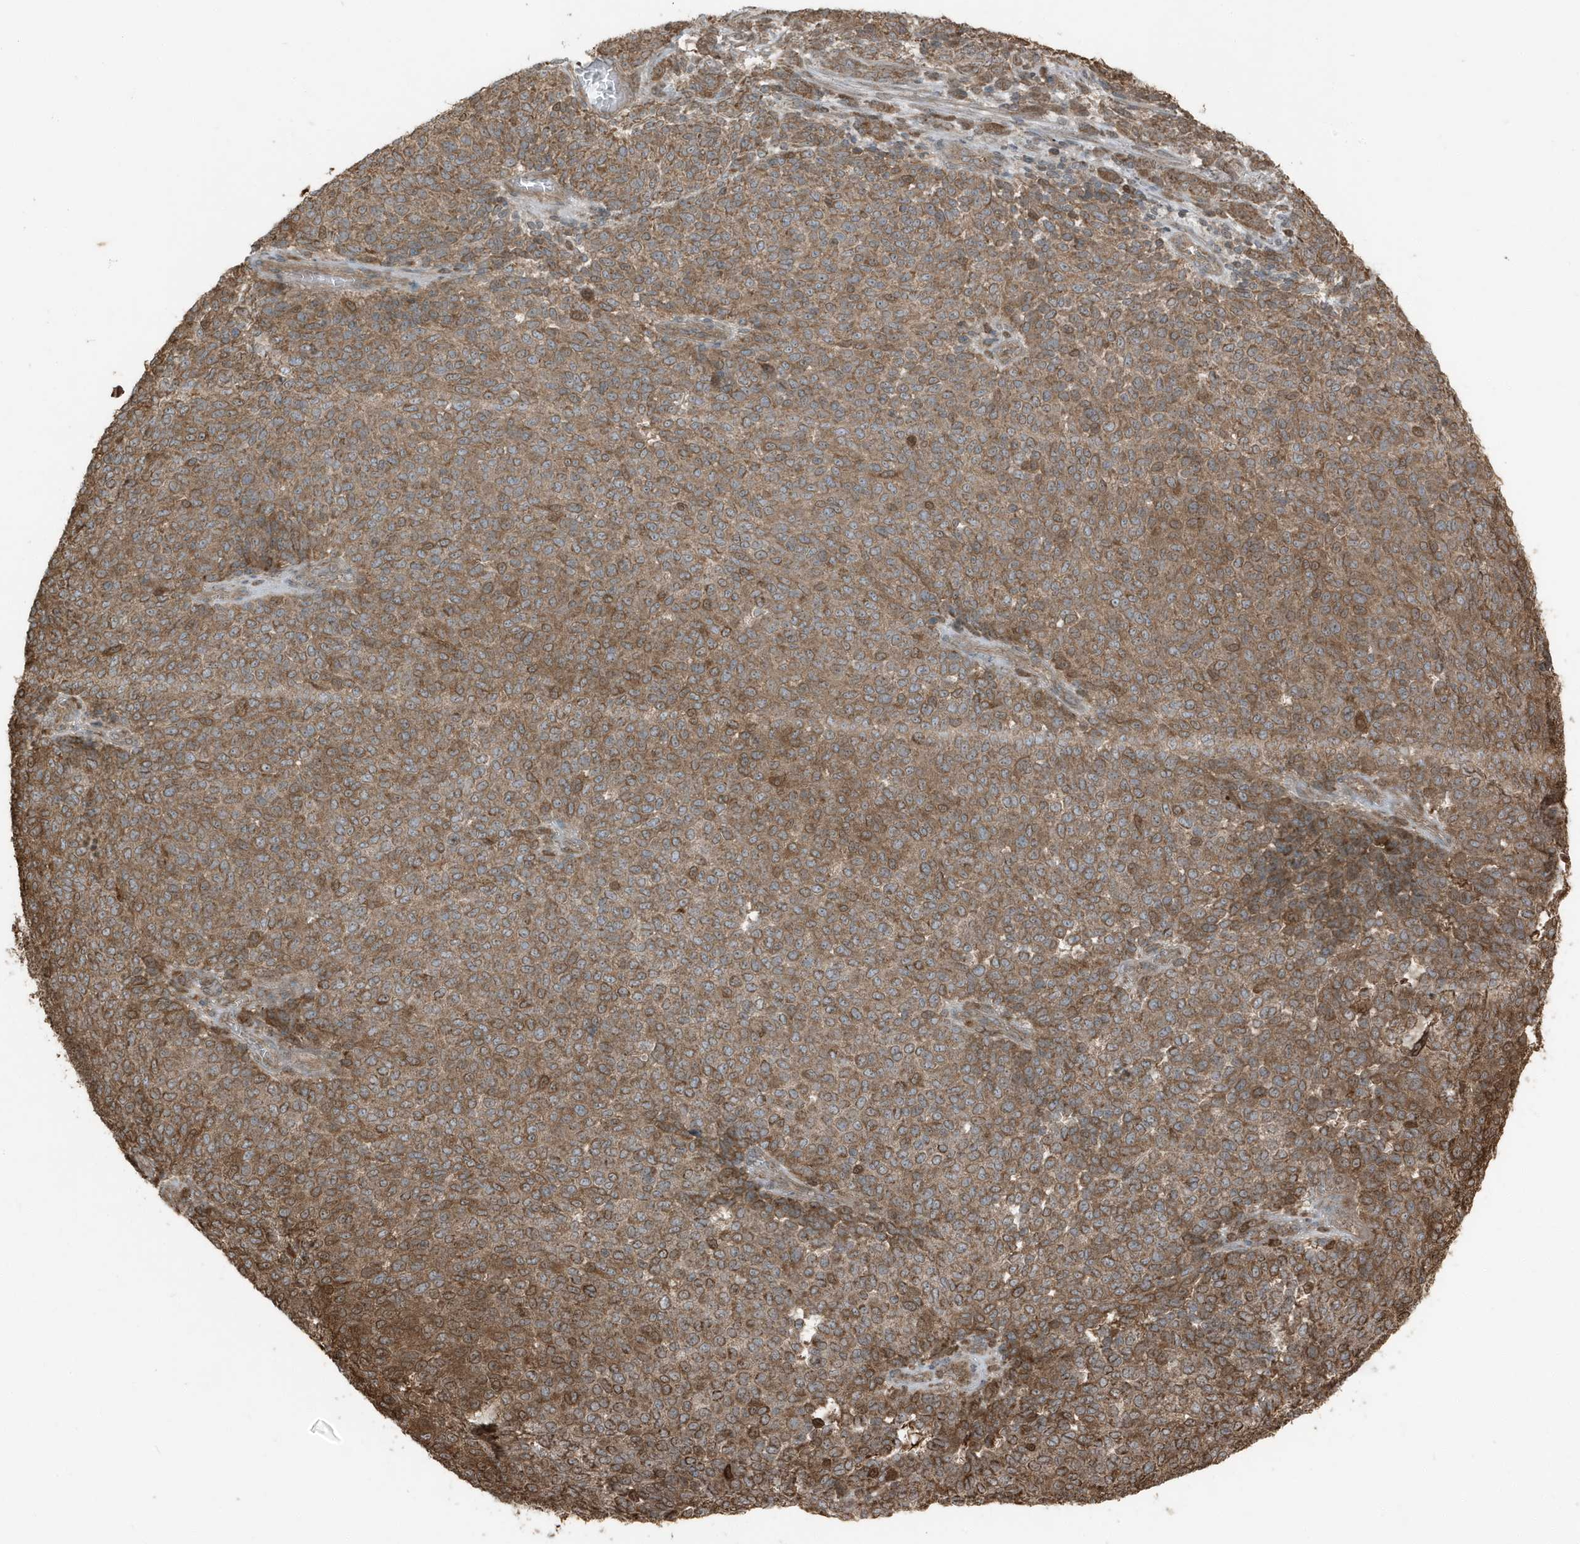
{"staining": {"intensity": "moderate", "quantity": ">75%", "location": "cytoplasmic/membranous"}, "tissue": "melanoma", "cell_type": "Tumor cells", "image_type": "cancer", "snomed": [{"axis": "morphology", "description": "Malignant melanoma, NOS"}, {"axis": "topography", "description": "Skin"}], "caption": "Malignant melanoma stained with a protein marker displays moderate staining in tumor cells.", "gene": "AZI2", "patient": {"sex": "male", "age": 49}}